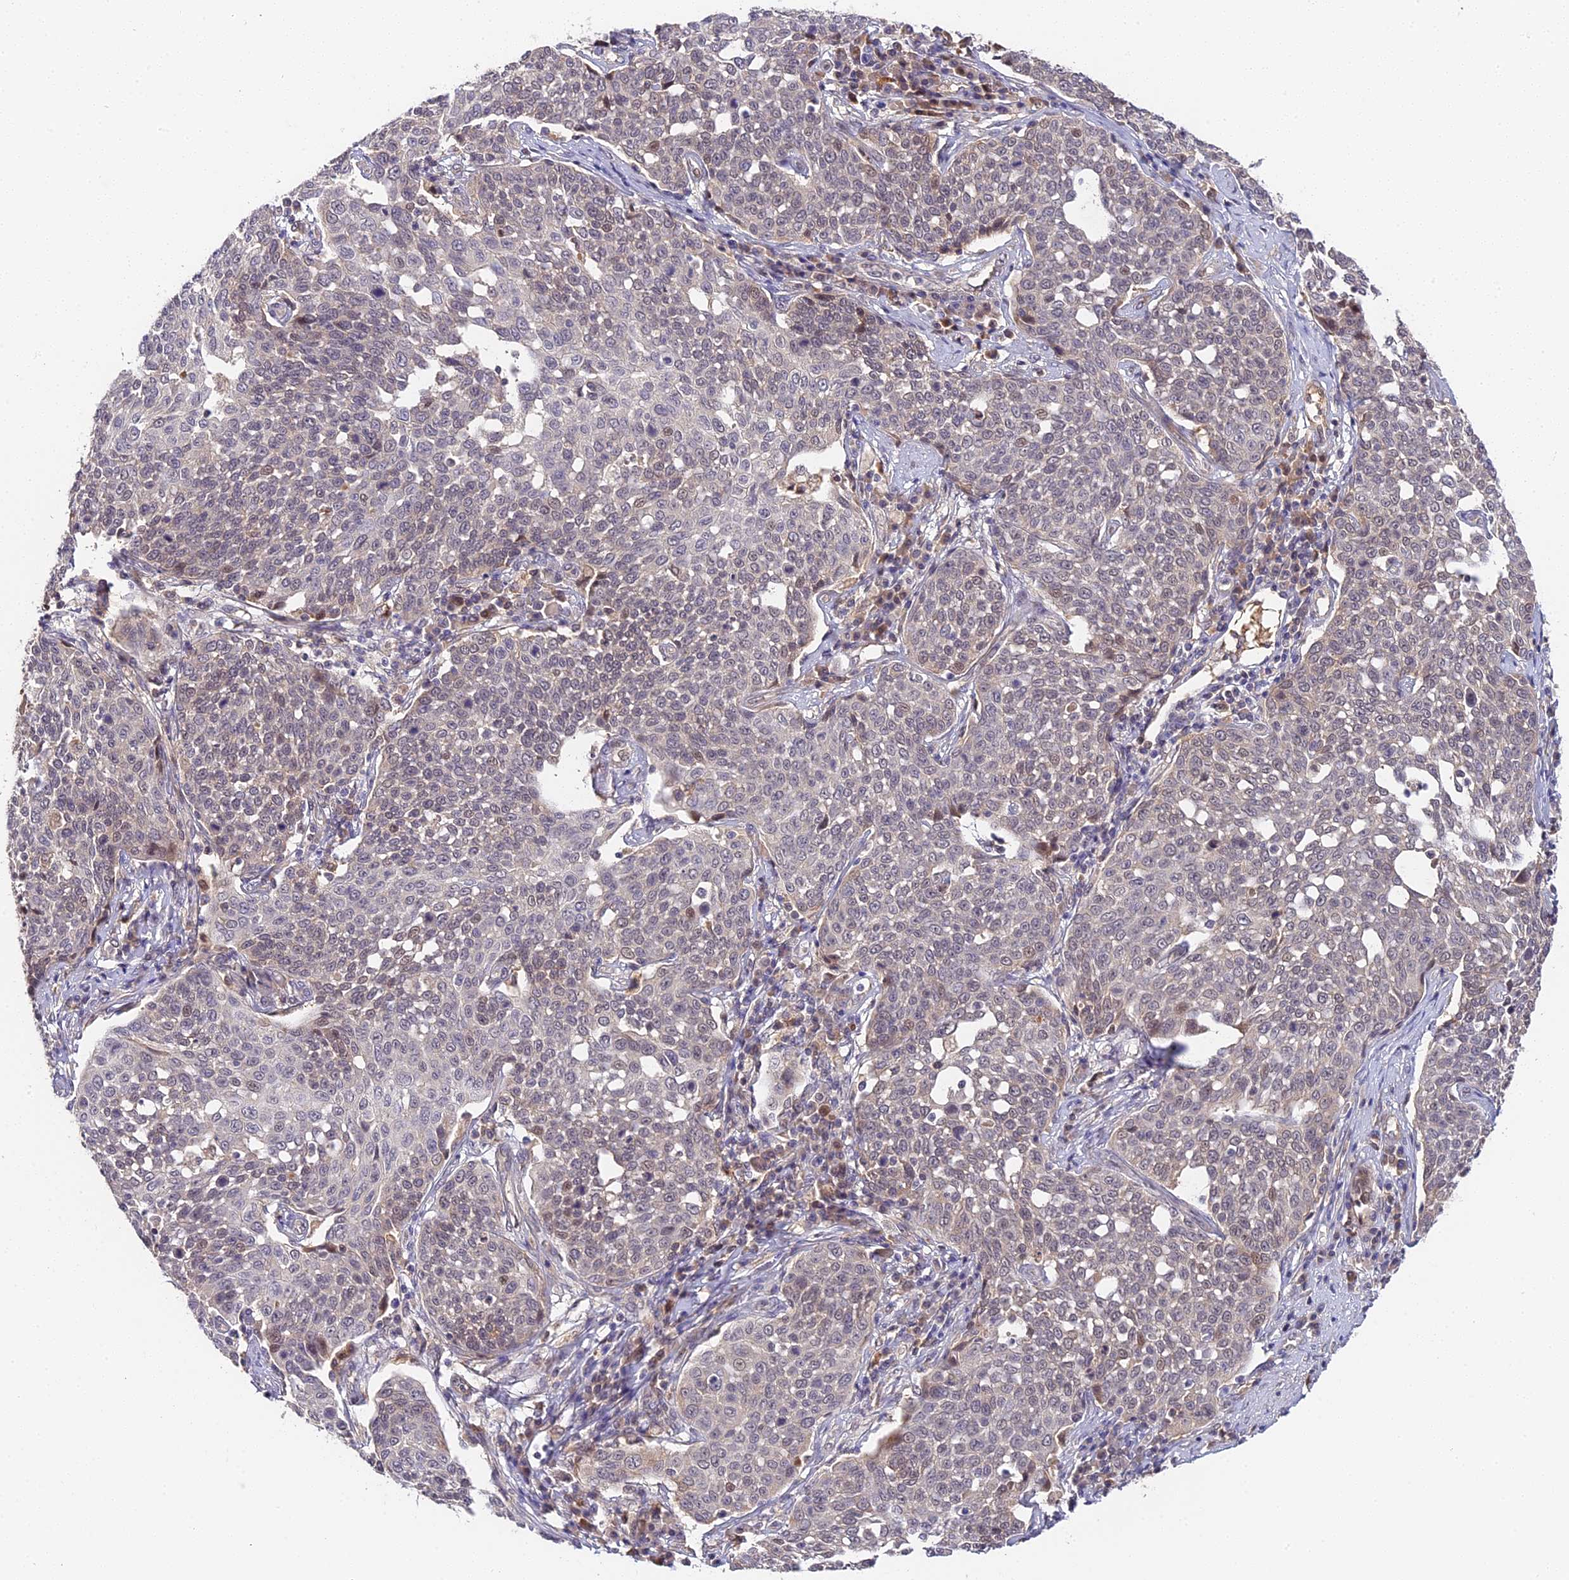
{"staining": {"intensity": "negative", "quantity": "none", "location": "none"}, "tissue": "cervical cancer", "cell_type": "Tumor cells", "image_type": "cancer", "snomed": [{"axis": "morphology", "description": "Squamous cell carcinoma, NOS"}, {"axis": "topography", "description": "Cervix"}], "caption": "There is no significant staining in tumor cells of cervical squamous cell carcinoma.", "gene": "IMPACT", "patient": {"sex": "female", "age": 34}}